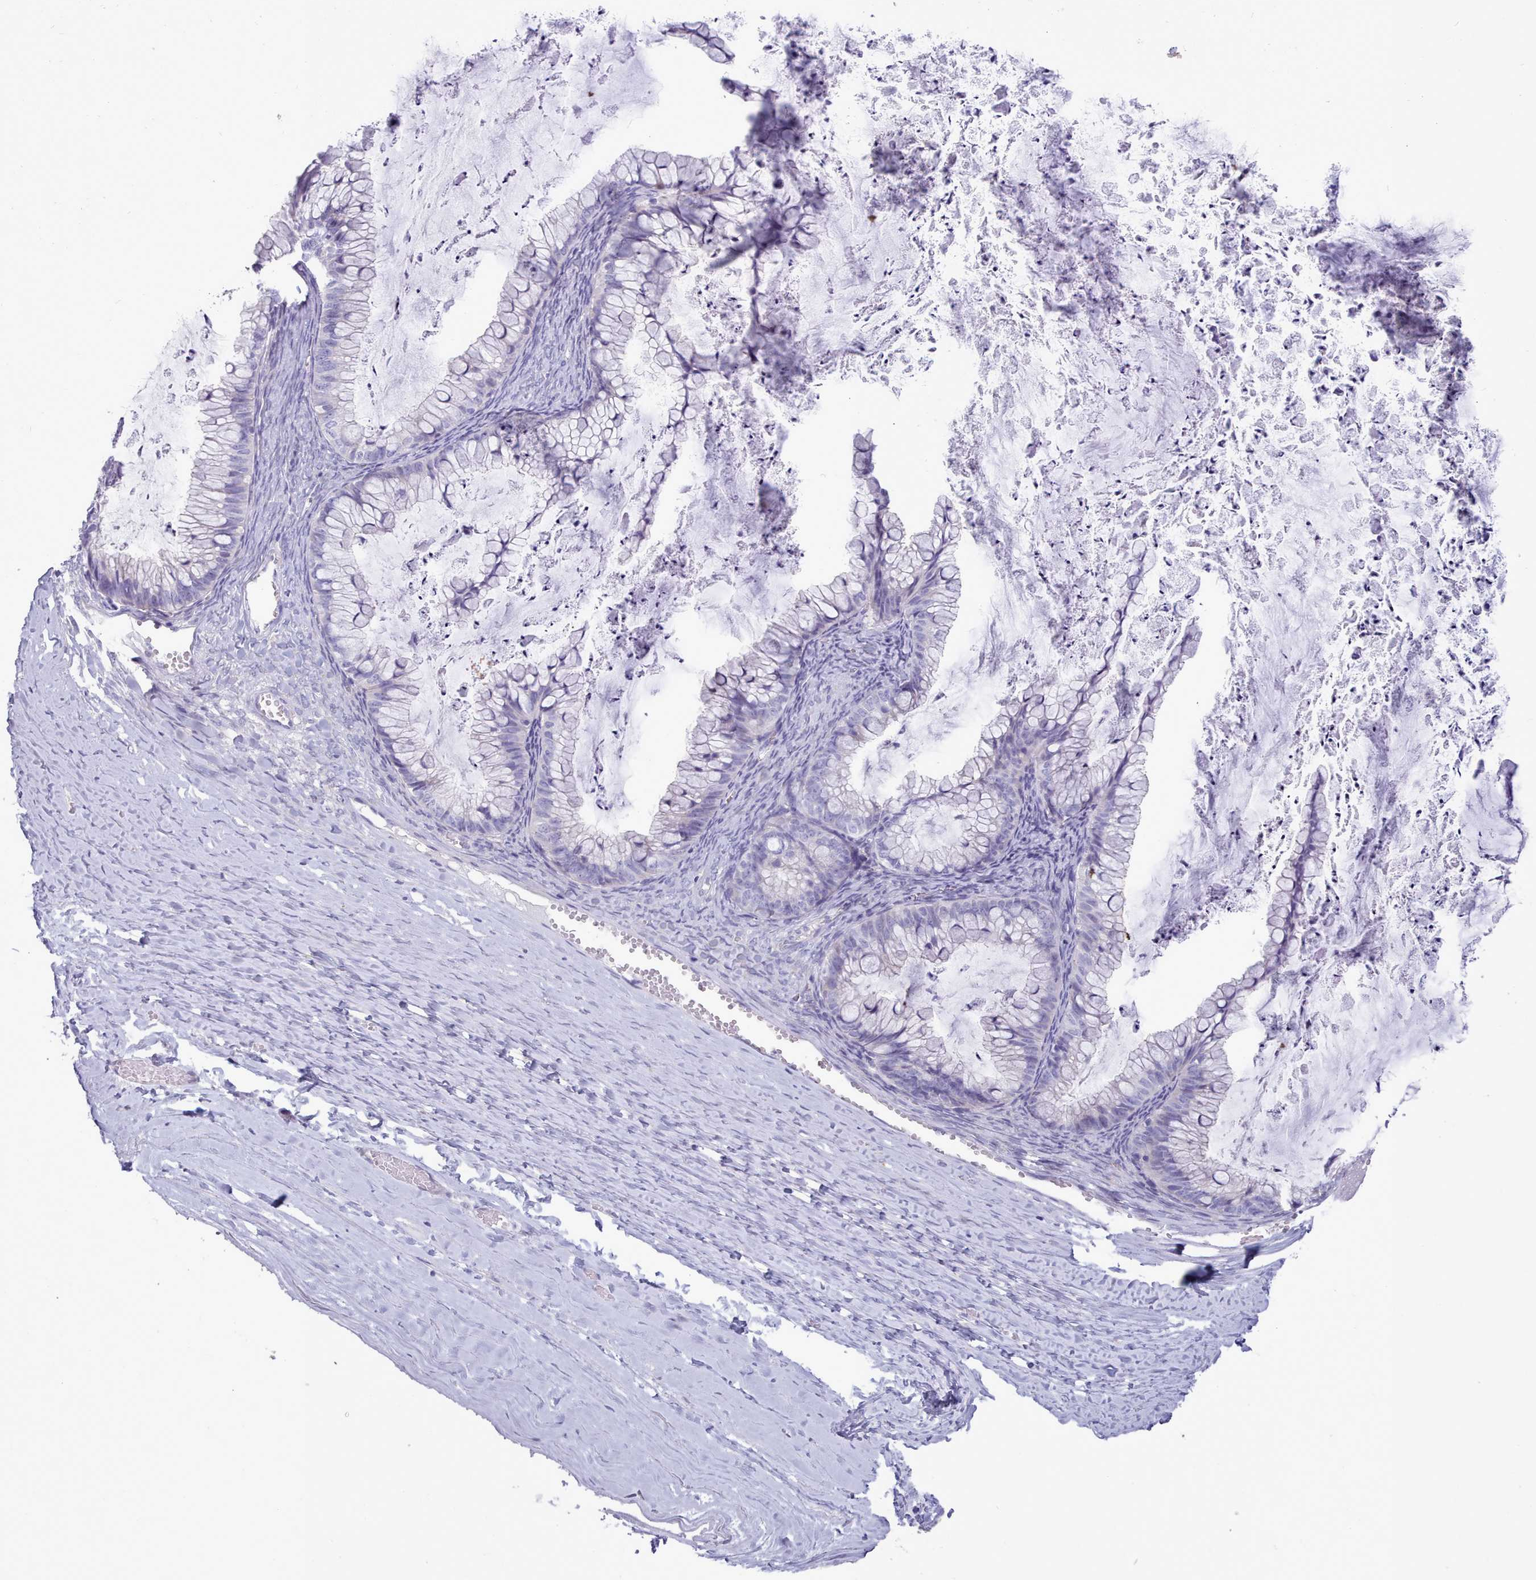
{"staining": {"intensity": "negative", "quantity": "none", "location": "none"}, "tissue": "ovarian cancer", "cell_type": "Tumor cells", "image_type": "cancer", "snomed": [{"axis": "morphology", "description": "Cystadenocarcinoma, mucinous, NOS"}, {"axis": "topography", "description": "Ovary"}], "caption": "Immunohistochemistry (IHC) photomicrograph of neoplastic tissue: ovarian cancer (mucinous cystadenocarcinoma) stained with DAB displays no significant protein expression in tumor cells.", "gene": "TMEM253", "patient": {"sex": "female", "age": 35}}